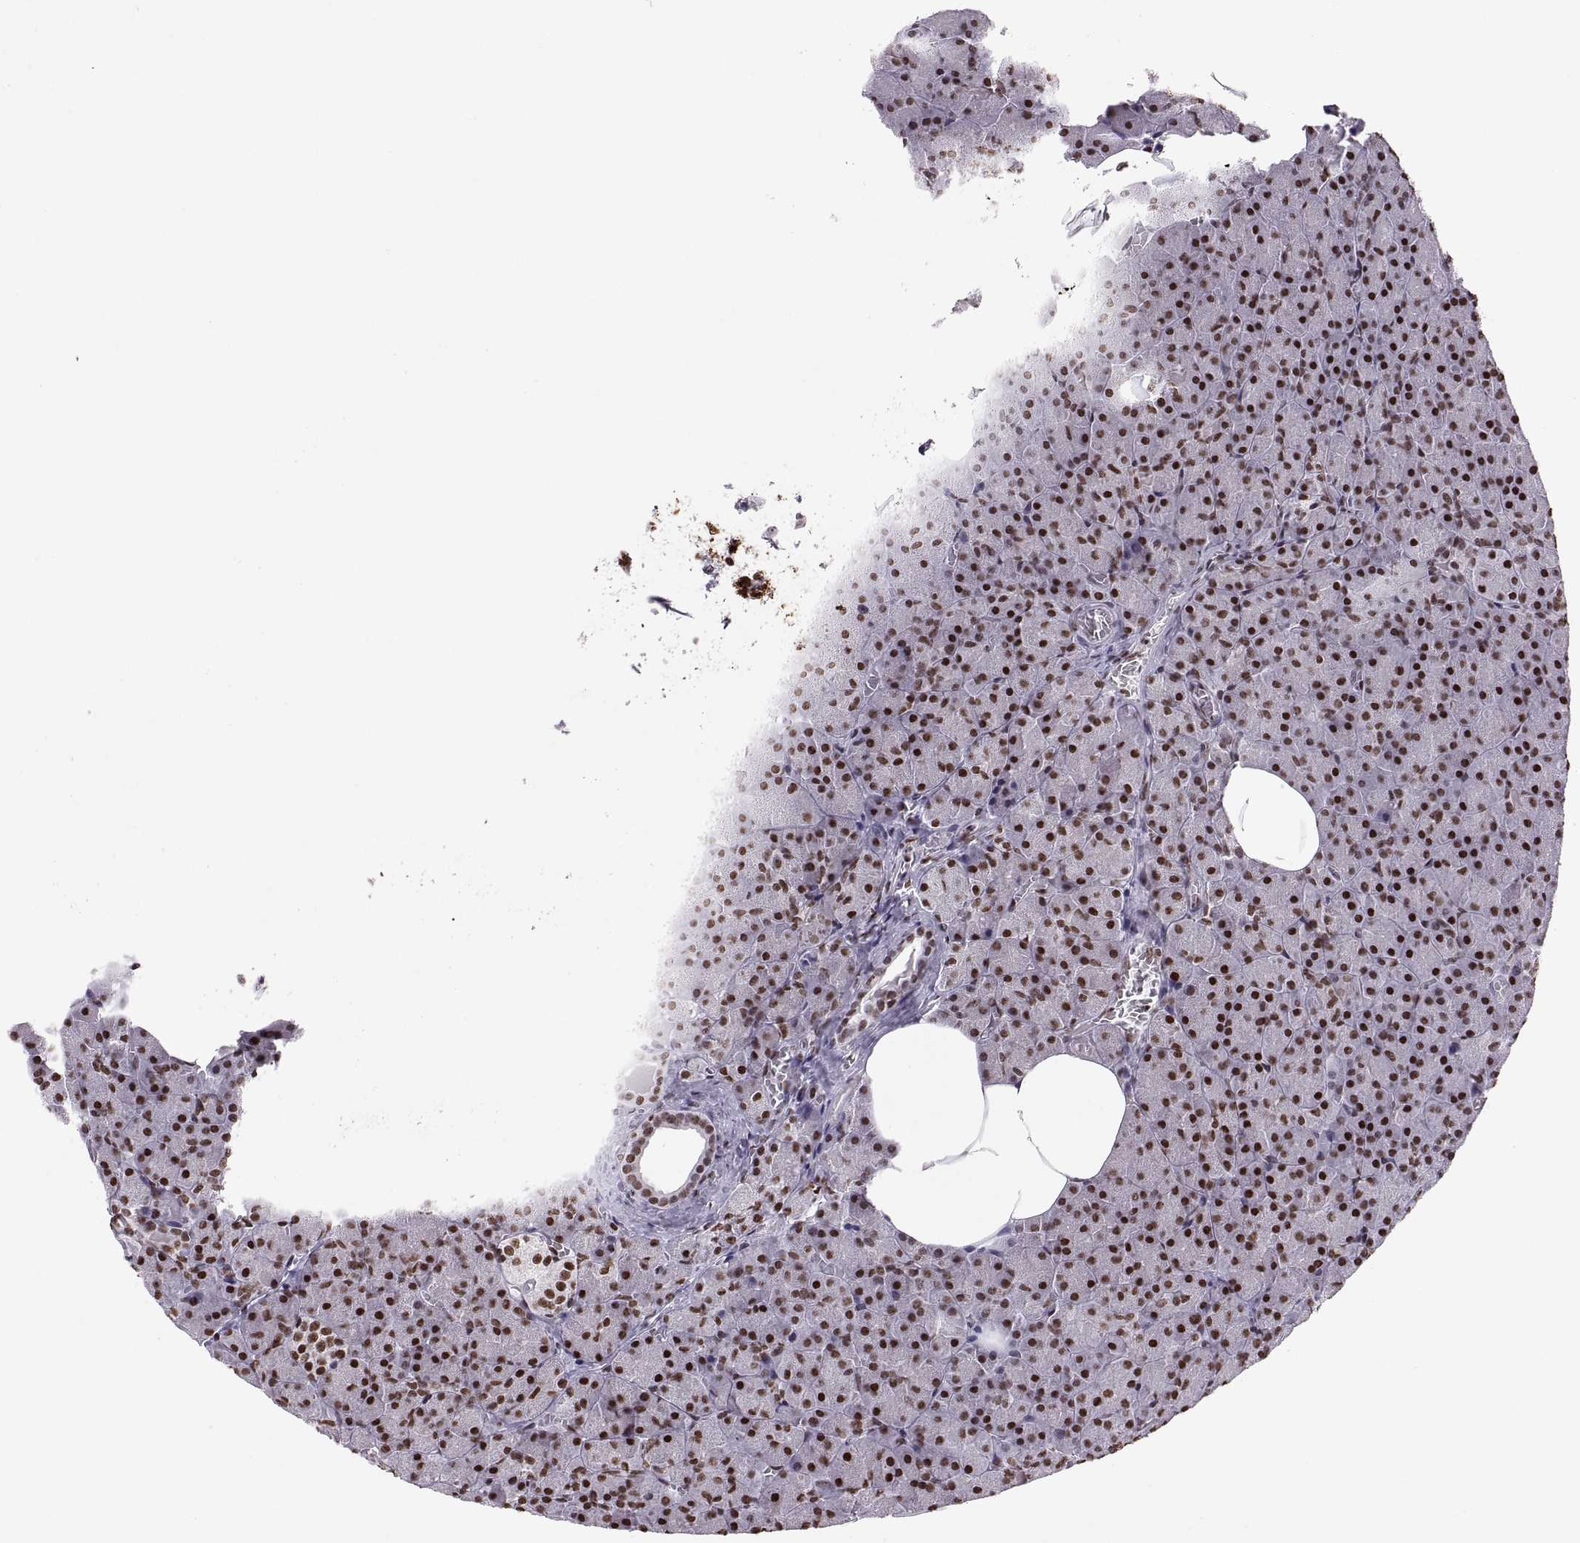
{"staining": {"intensity": "strong", "quantity": ">75%", "location": "nuclear"}, "tissue": "pancreas", "cell_type": "Exocrine glandular cells", "image_type": "normal", "snomed": [{"axis": "morphology", "description": "Normal tissue, NOS"}, {"axis": "topography", "description": "Pancreas"}], "caption": "High-power microscopy captured an immunohistochemistry image of unremarkable pancreas, revealing strong nuclear expression in about >75% of exocrine glandular cells.", "gene": "SNAI1", "patient": {"sex": "female", "age": 45}}